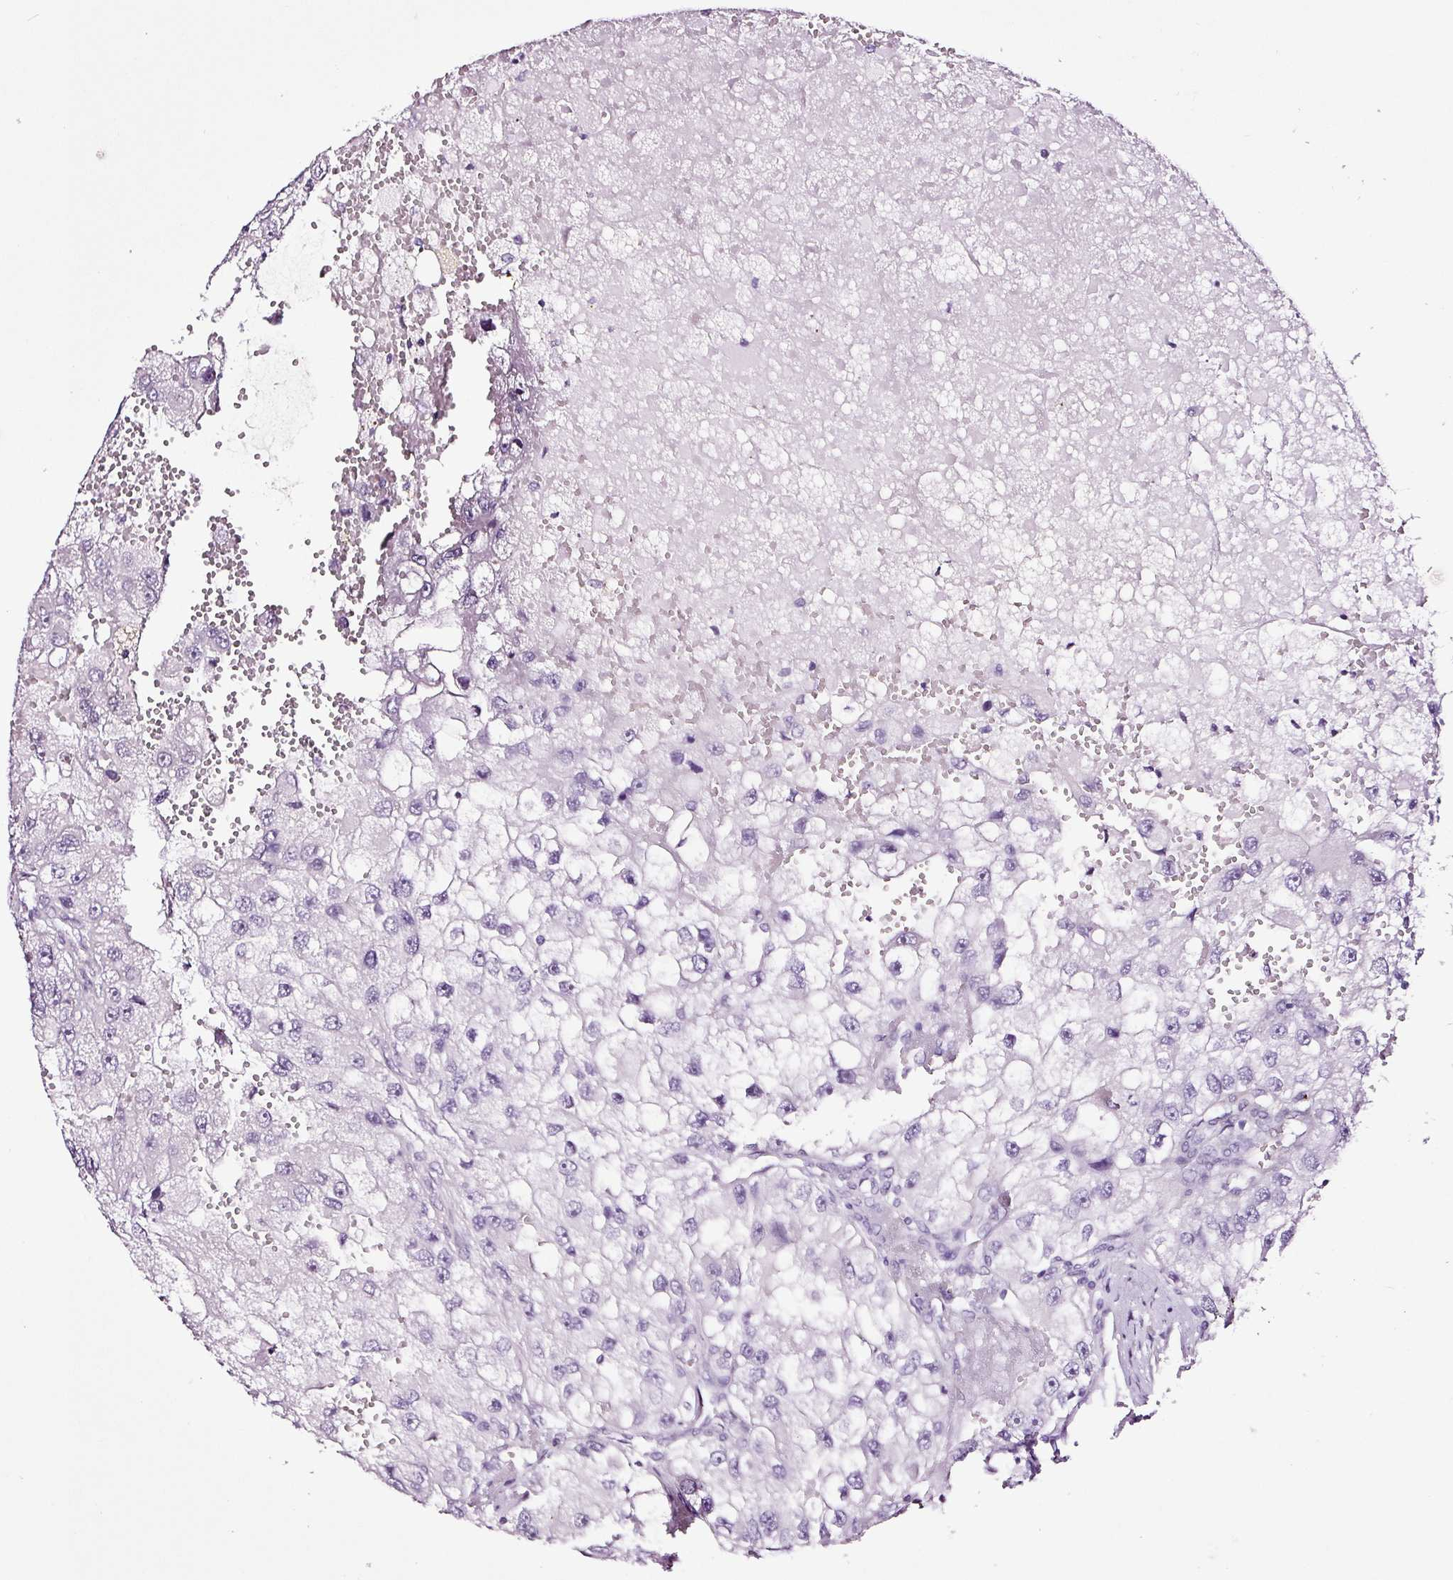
{"staining": {"intensity": "negative", "quantity": "none", "location": "none"}, "tissue": "renal cancer", "cell_type": "Tumor cells", "image_type": "cancer", "snomed": [{"axis": "morphology", "description": "Adenocarcinoma, NOS"}, {"axis": "topography", "description": "Kidney"}], "caption": "Micrograph shows no protein expression in tumor cells of adenocarcinoma (renal) tissue.", "gene": "RTF2", "patient": {"sex": "male", "age": 63}}